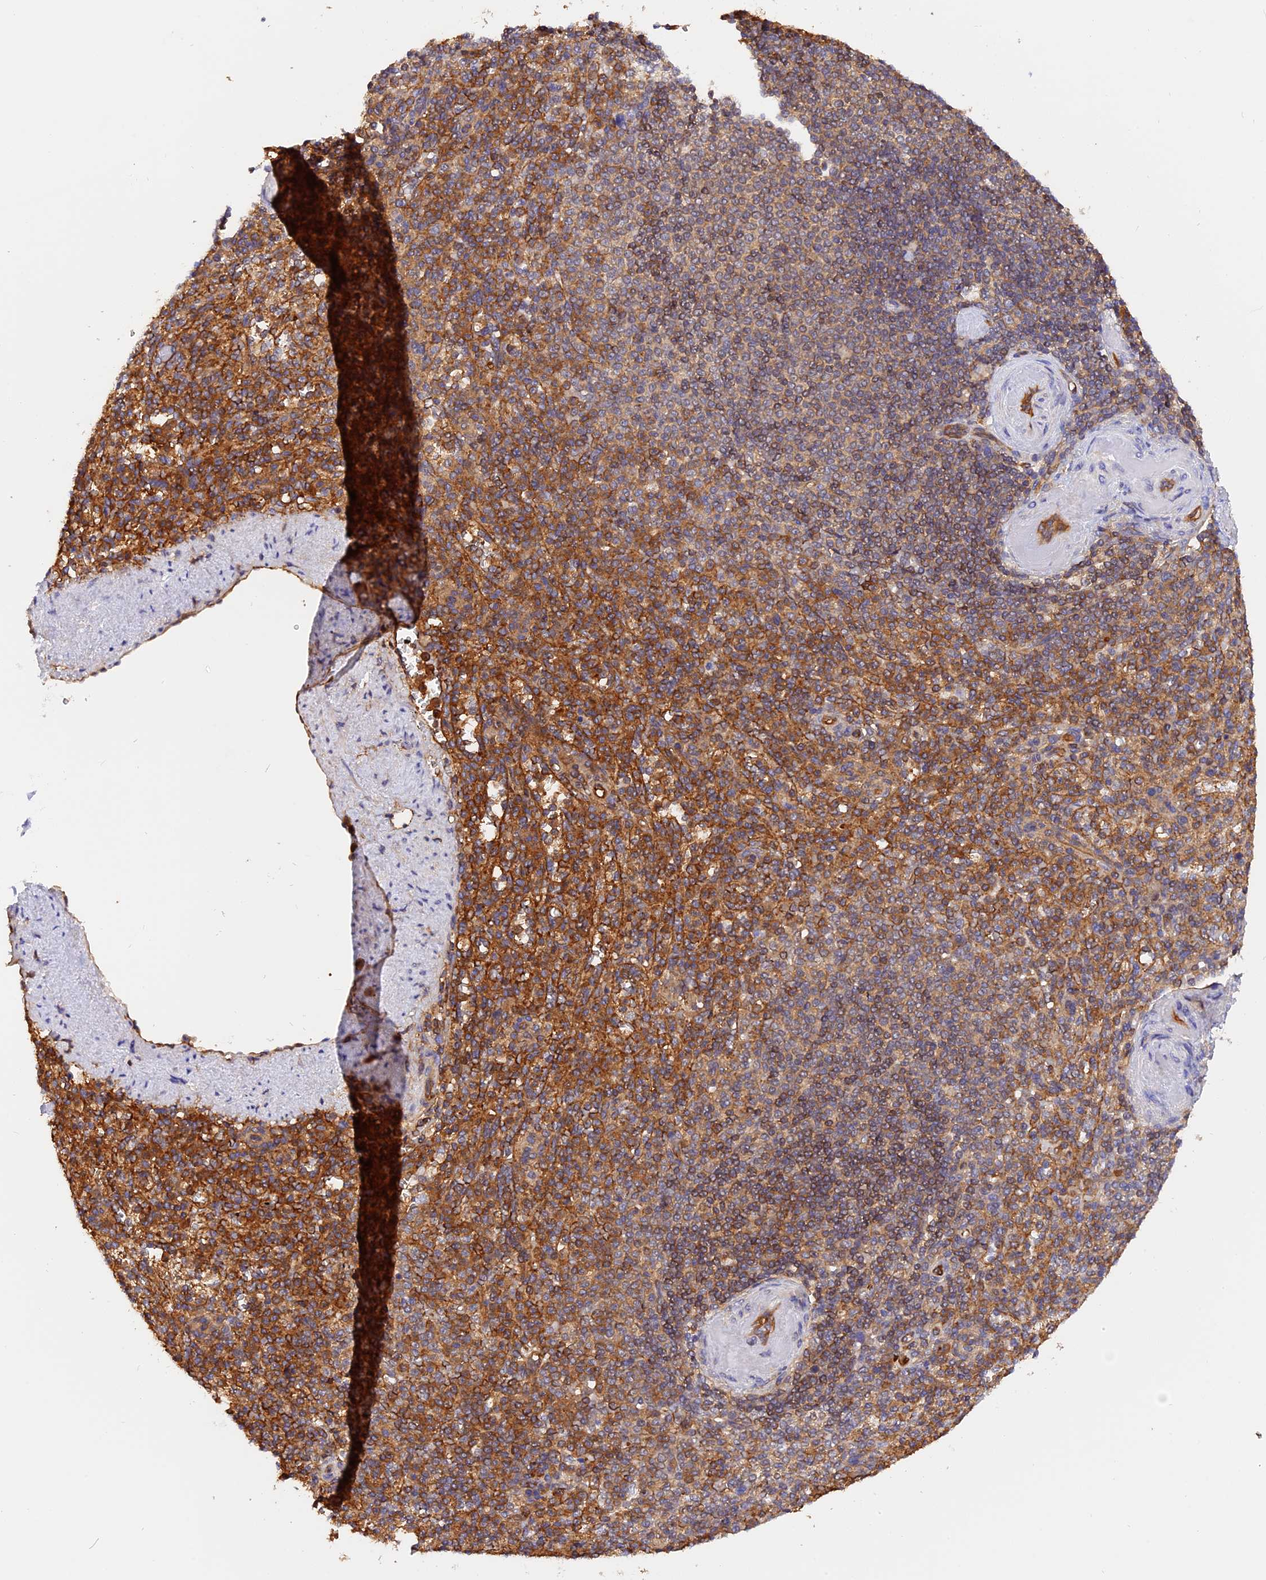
{"staining": {"intensity": "moderate", "quantity": ">75%", "location": "cytoplasmic/membranous"}, "tissue": "spleen", "cell_type": "Cells in red pulp", "image_type": "normal", "snomed": [{"axis": "morphology", "description": "Normal tissue, NOS"}, {"axis": "topography", "description": "Spleen"}], "caption": "Protein expression analysis of benign spleen shows moderate cytoplasmic/membranous positivity in approximately >75% of cells in red pulp.", "gene": "C5orf22", "patient": {"sex": "female", "age": 74}}